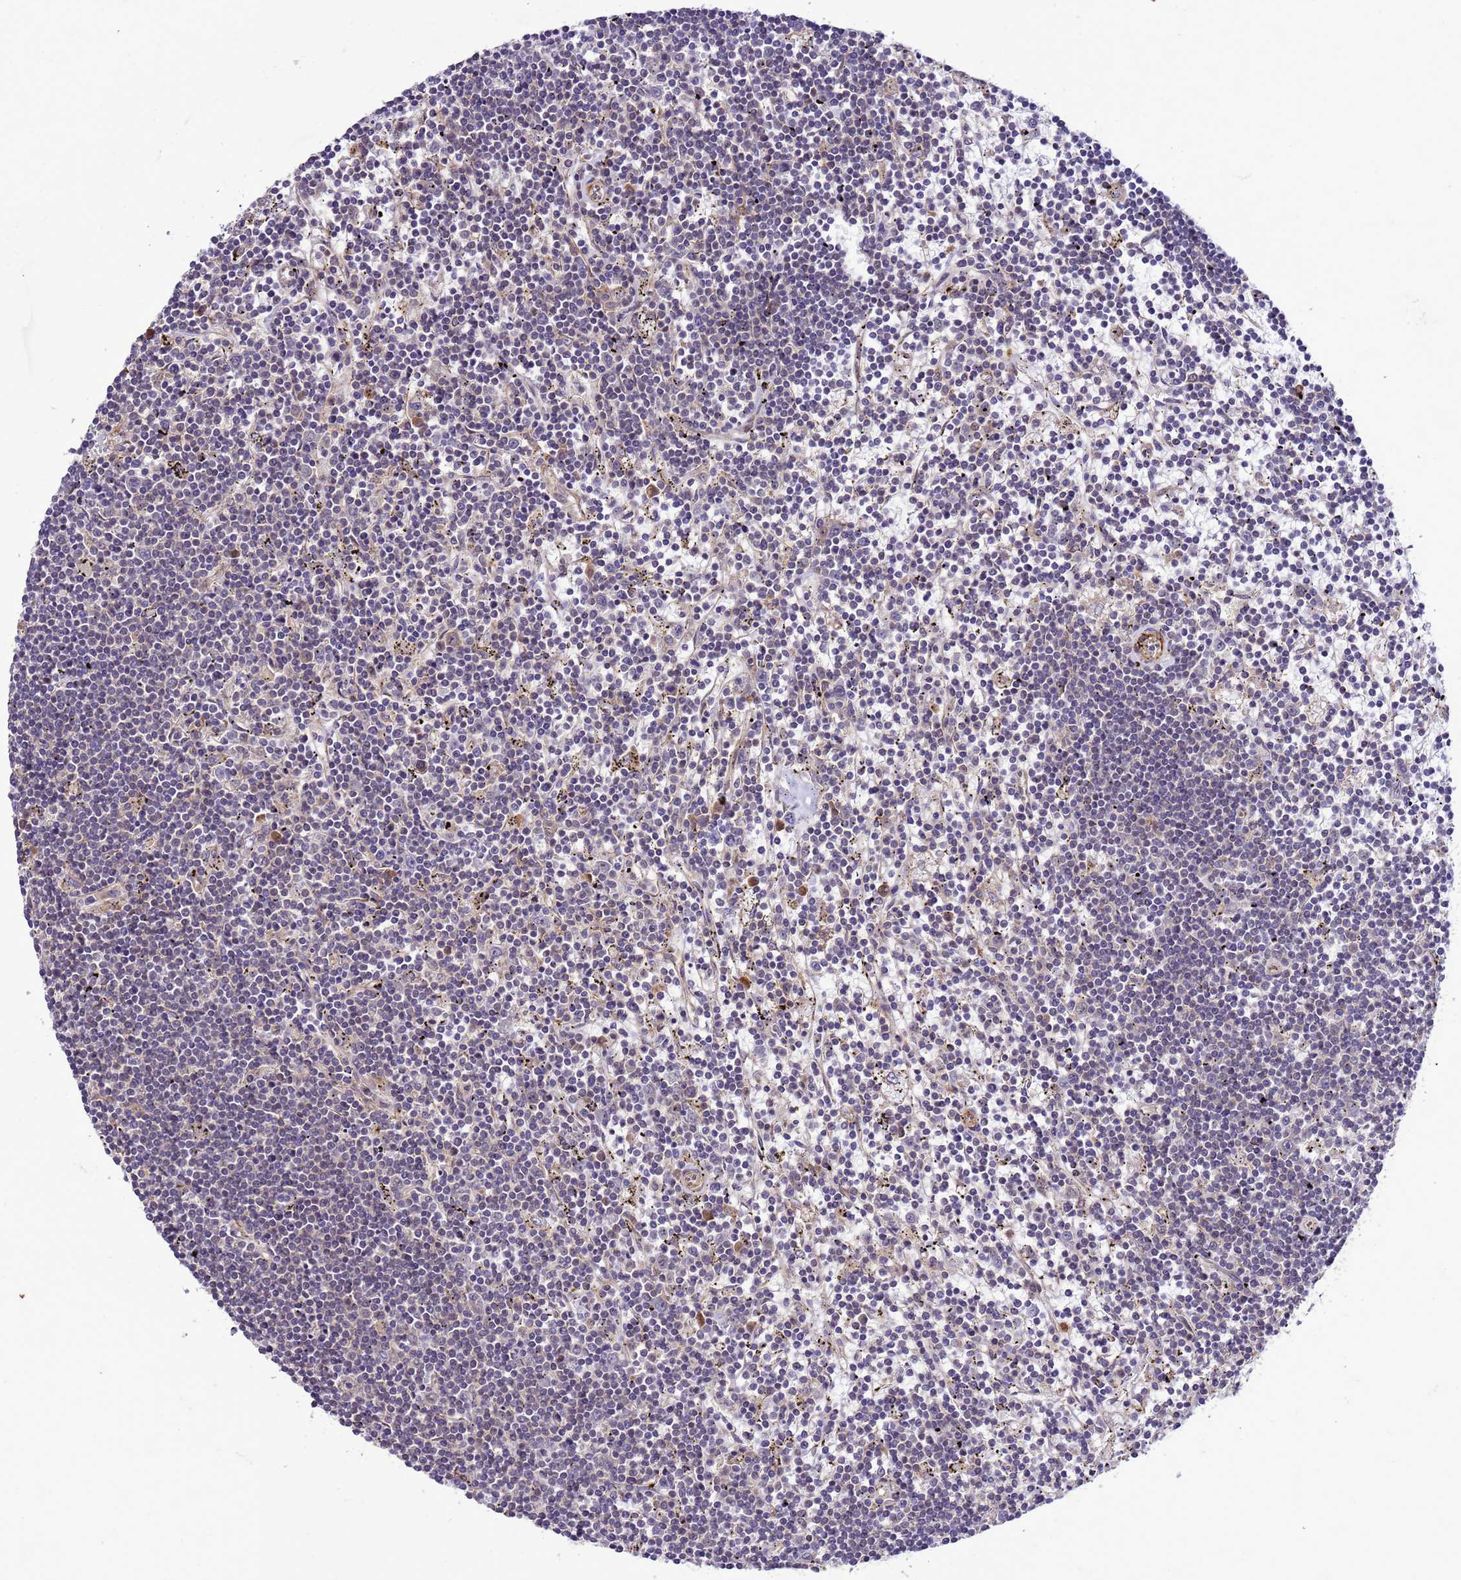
{"staining": {"intensity": "negative", "quantity": "none", "location": "none"}, "tissue": "lymphoma", "cell_type": "Tumor cells", "image_type": "cancer", "snomed": [{"axis": "morphology", "description": "Malignant lymphoma, non-Hodgkin's type, Low grade"}, {"axis": "topography", "description": "Spleen"}], "caption": "A high-resolution histopathology image shows immunohistochemistry staining of lymphoma, which demonstrates no significant positivity in tumor cells.", "gene": "GEN1", "patient": {"sex": "male", "age": 76}}